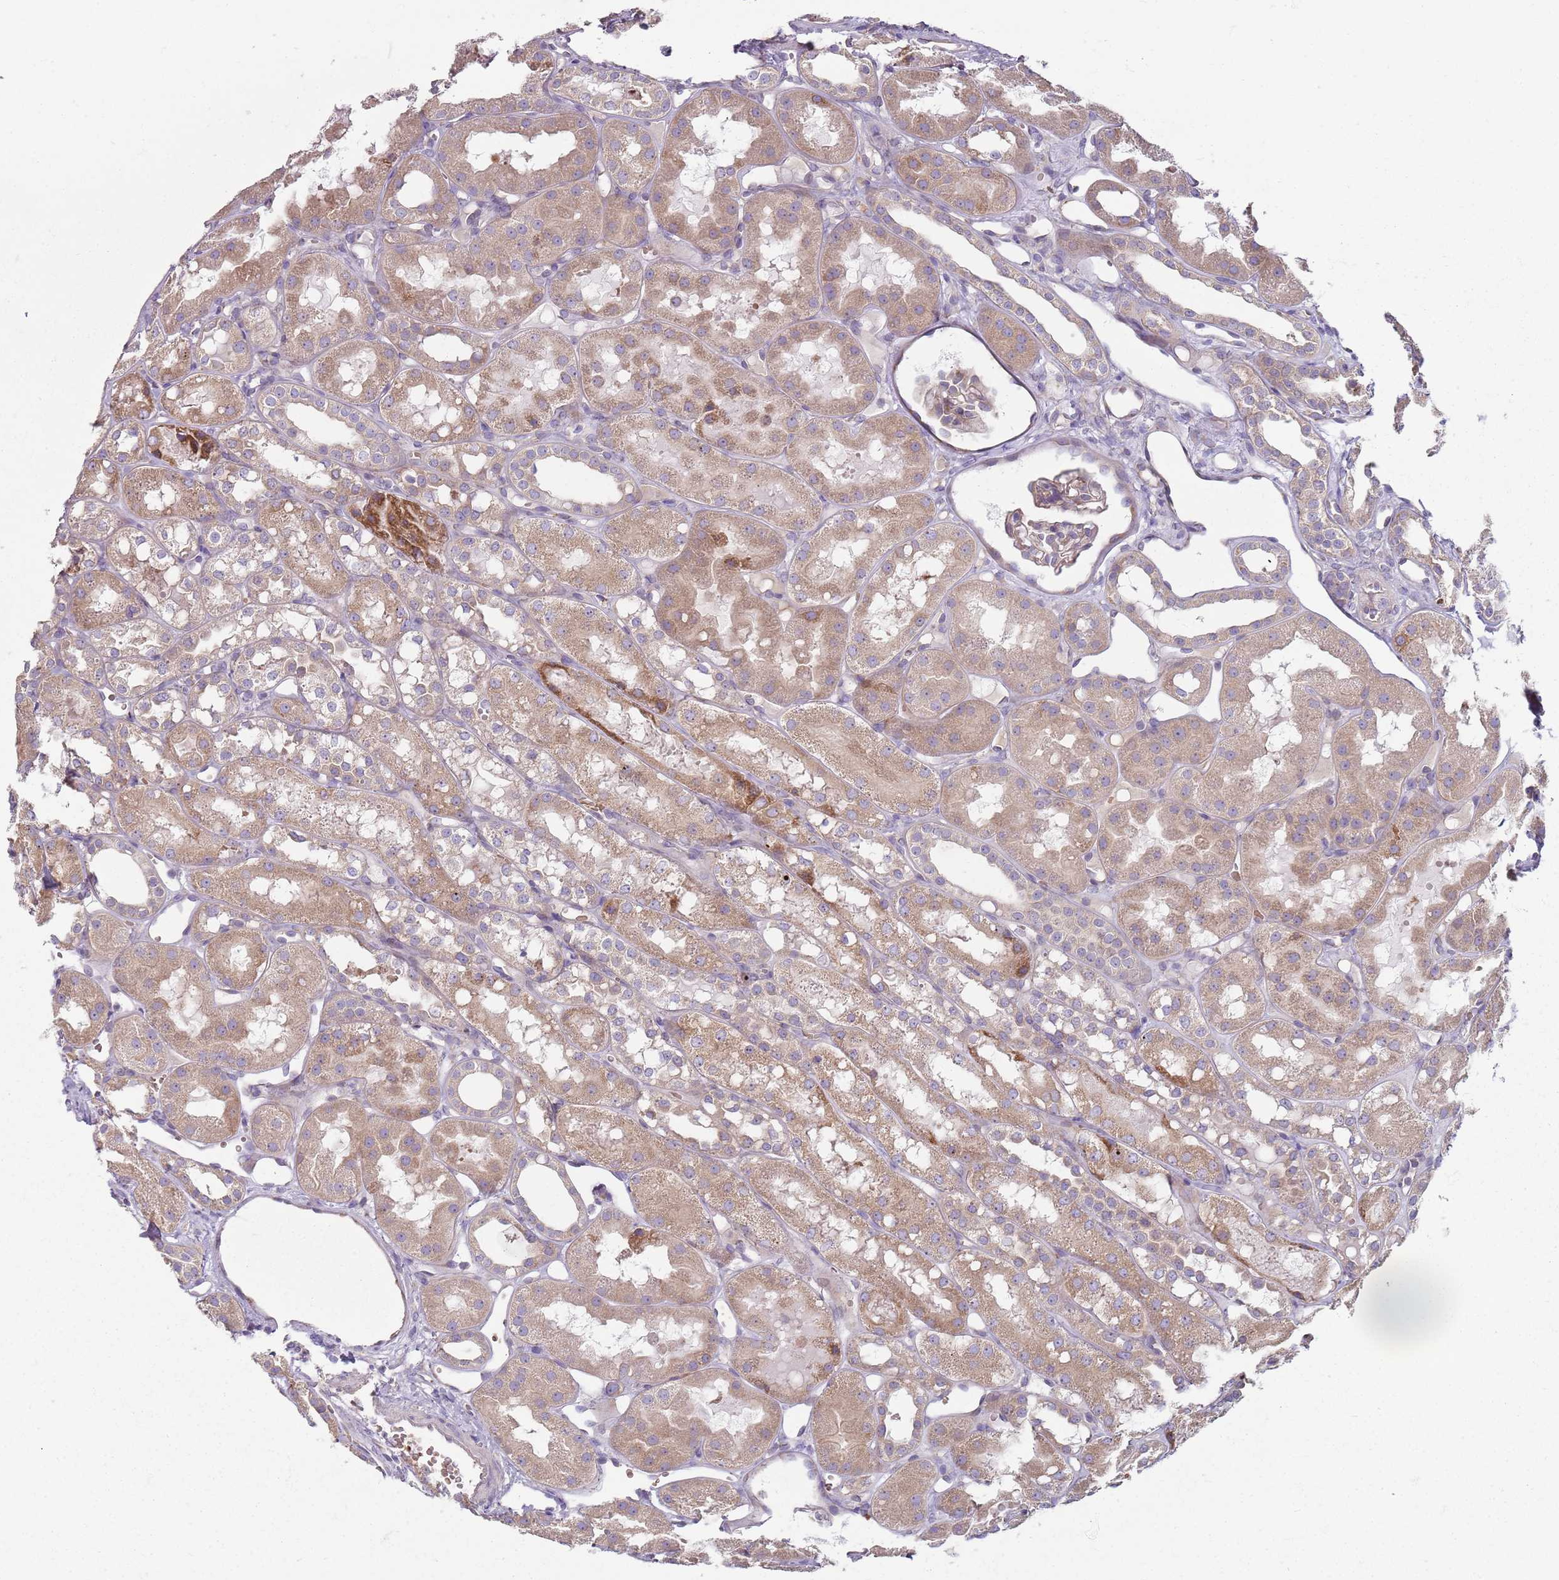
{"staining": {"intensity": "weak", "quantity": "25%-75%", "location": "cytoplasmic/membranous"}, "tissue": "kidney", "cell_type": "Cells in glomeruli", "image_type": "normal", "snomed": [{"axis": "morphology", "description": "Normal tissue, NOS"}, {"axis": "topography", "description": "Kidney"}], "caption": "A brown stain highlights weak cytoplasmic/membranous positivity of a protein in cells in glomeruli of unremarkable human kidney. The staining was performed using DAB (3,3'-diaminobenzidine) to visualize the protein expression in brown, while the nuclei were stained in blue with hematoxylin (Magnification: 20x).", "gene": "SPATA2", "patient": {"sex": "male", "age": 16}}